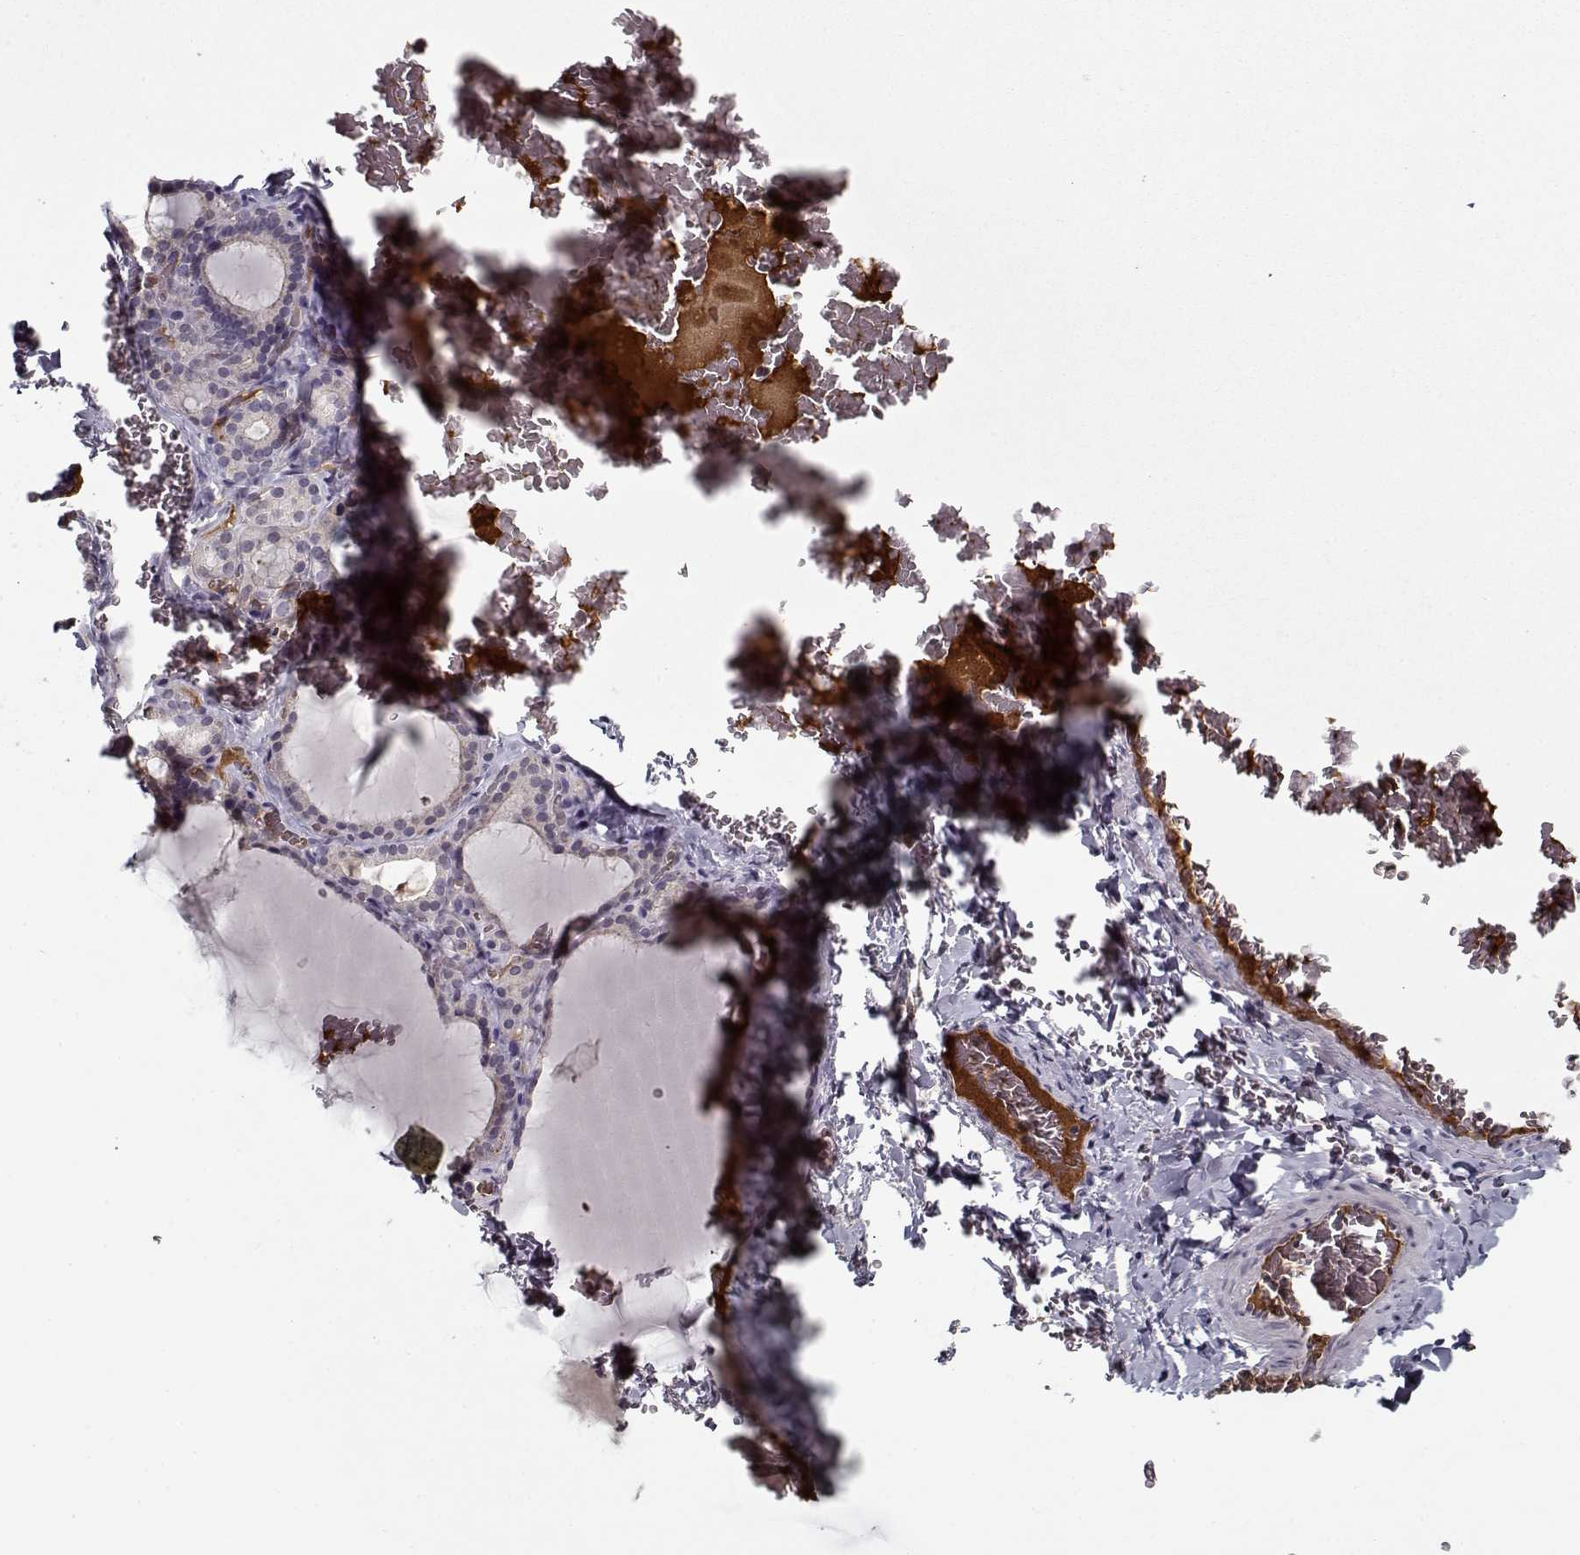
{"staining": {"intensity": "negative", "quantity": "none", "location": "none"}, "tissue": "thyroid gland", "cell_type": "Glandular cells", "image_type": "normal", "snomed": [{"axis": "morphology", "description": "Normal tissue, NOS"}, {"axis": "morphology", "description": "Hyperplasia, NOS"}, {"axis": "topography", "description": "Thyroid gland"}], "caption": "Thyroid gland was stained to show a protein in brown. There is no significant positivity in glandular cells. (DAB (3,3'-diaminobenzidine) immunohistochemistry, high magnification).", "gene": "AFM", "patient": {"sex": "female", "age": 27}}